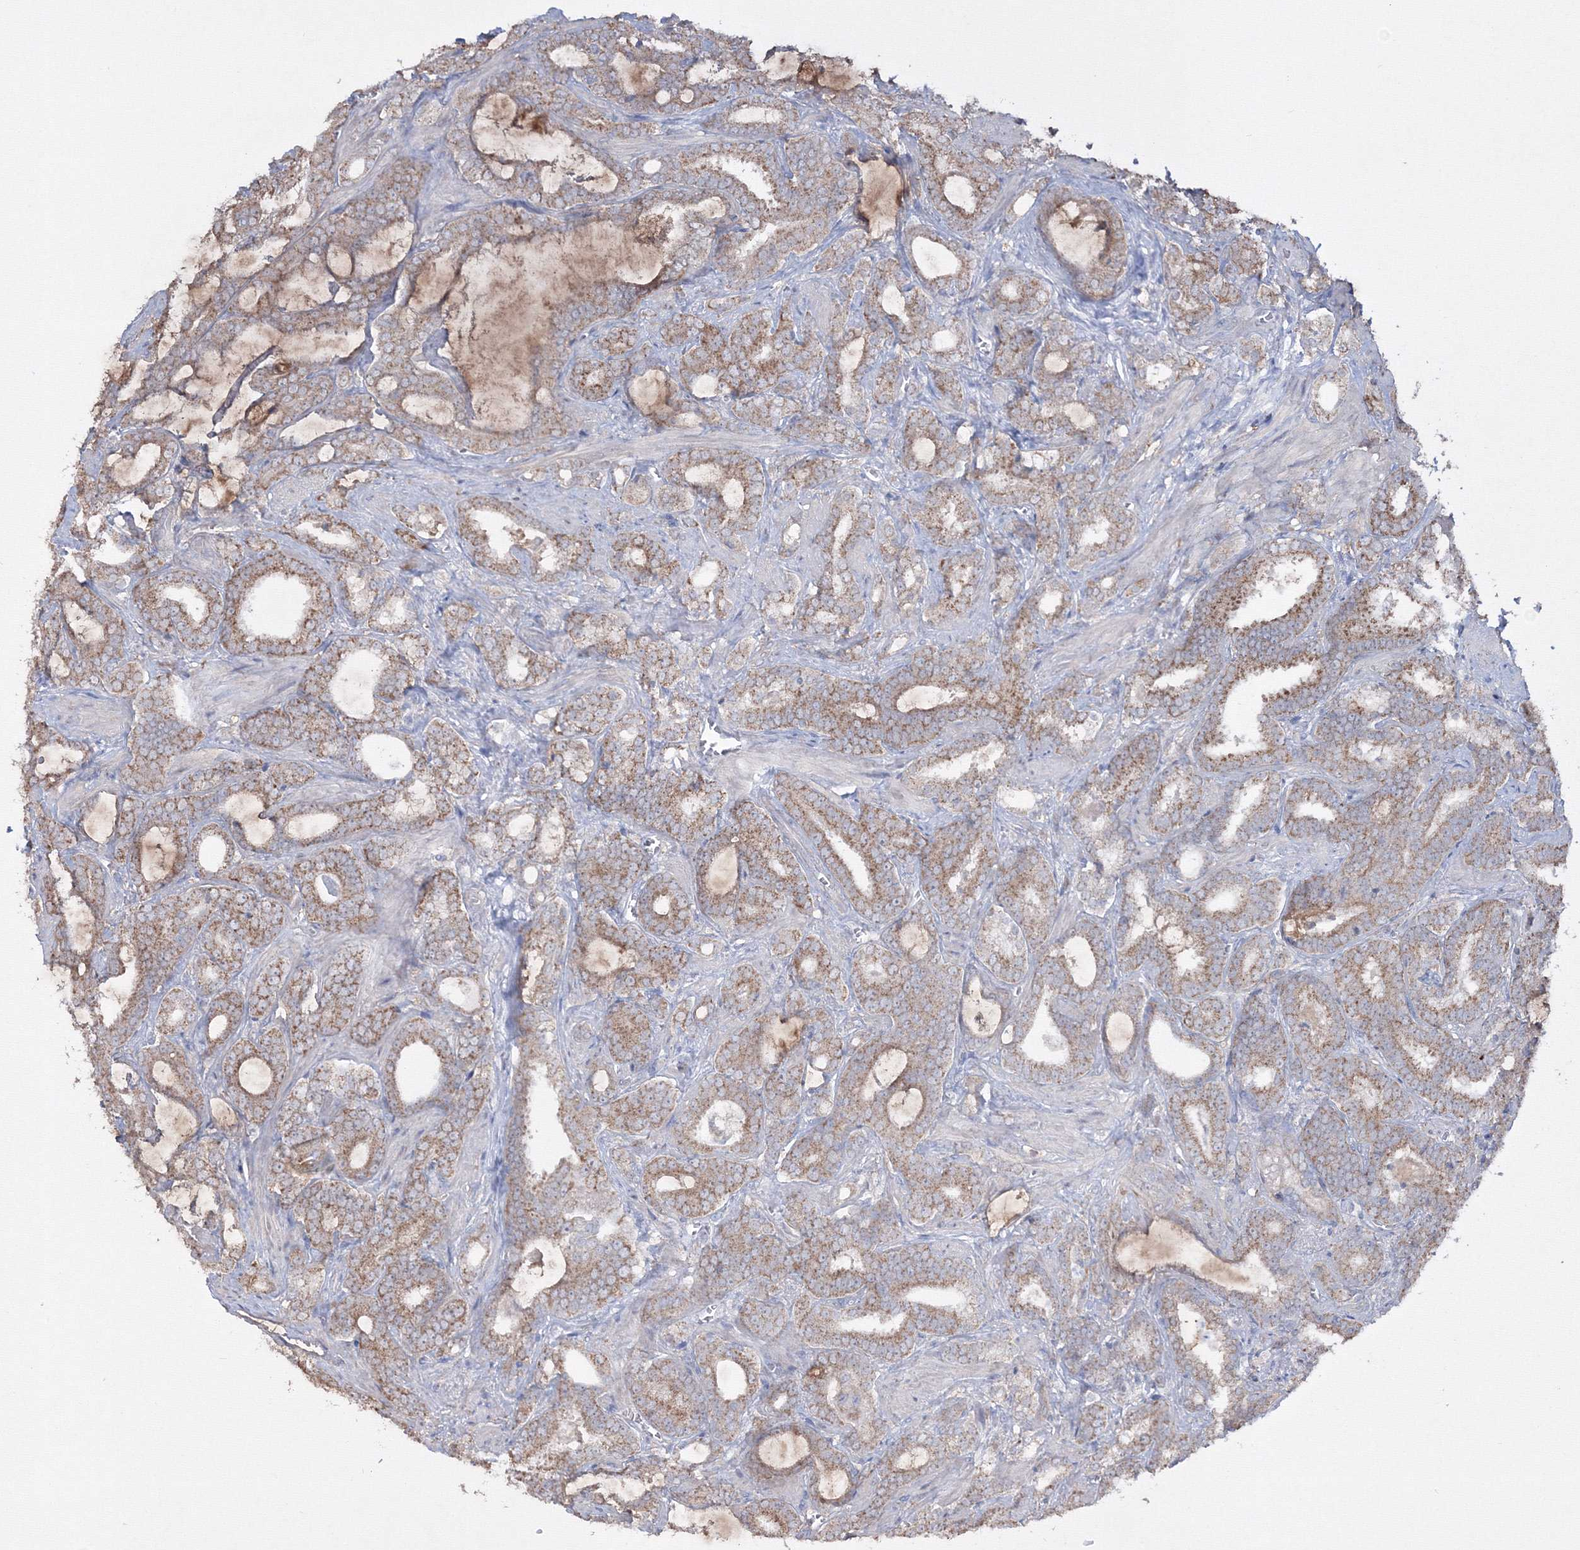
{"staining": {"intensity": "moderate", "quantity": ">75%", "location": "cytoplasmic/membranous"}, "tissue": "prostate cancer", "cell_type": "Tumor cells", "image_type": "cancer", "snomed": [{"axis": "morphology", "description": "Adenocarcinoma, High grade"}, {"axis": "topography", "description": "Prostate and seminal vesicle, NOS"}], "caption": "This is an image of IHC staining of prostate high-grade adenocarcinoma, which shows moderate staining in the cytoplasmic/membranous of tumor cells.", "gene": "GRSF1", "patient": {"sex": "male", "age": 67}}